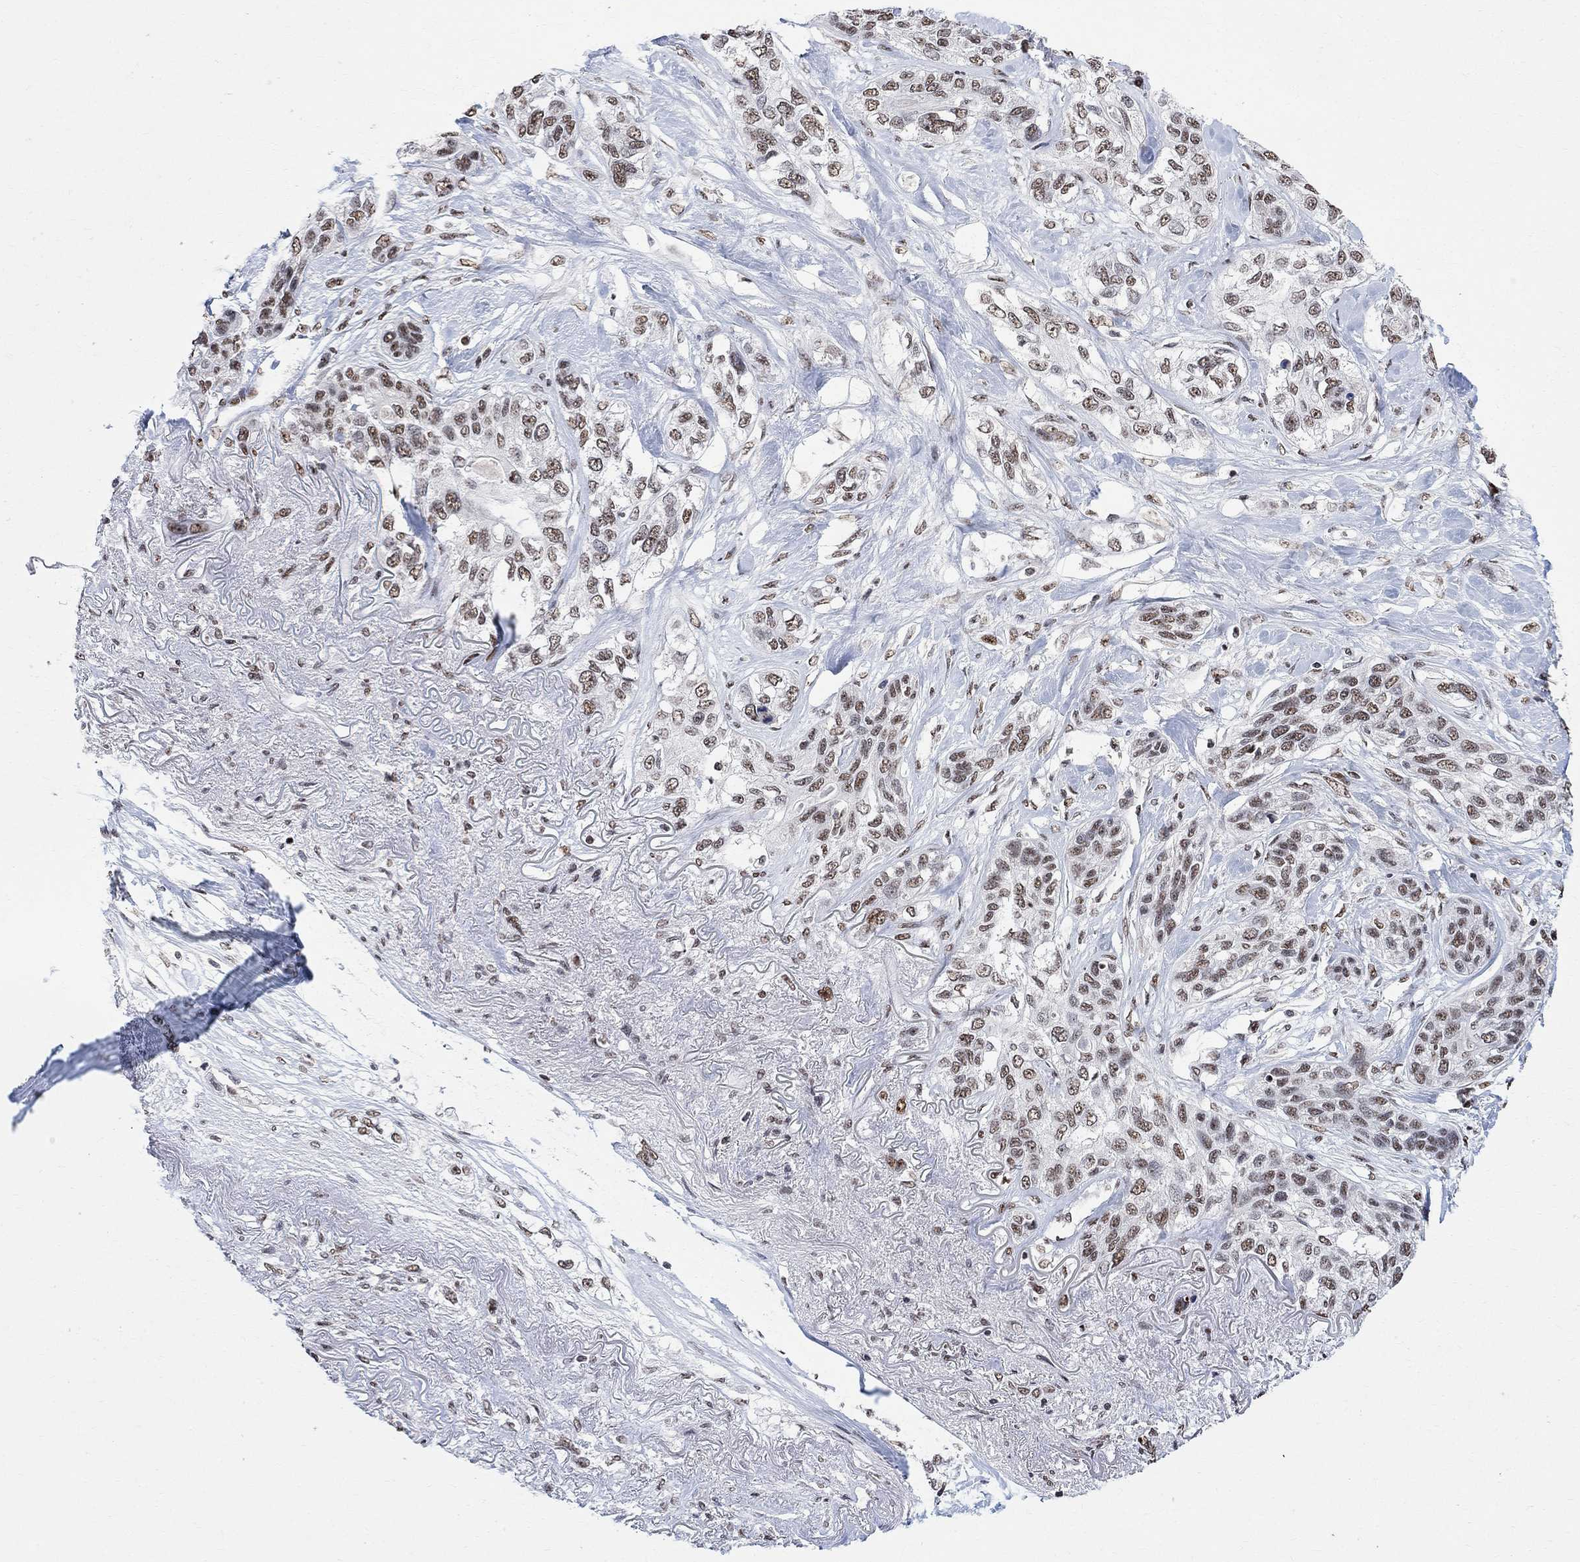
{"staining": {"intensity": "weak", "quantity": ">75%", "location": "nuclear"}, "tissue": "lung cancer", "cell_type": "Tumor cells", "image_type": "cancer", "snomed": [{"axis": "morphology", "description": "Squamous cell carcinoma, NOS"}, {"axis": "topography", "description": "Lung"}], "caption": "Protein staining of lung cancer tissue displays weak nuclear staining in about >75% of tumor cells. The protein of interest is shown in brown color, while the nuclei are stained blue.", "gene": "E4F1", "patient": {"sex": "female", "age": 70}}